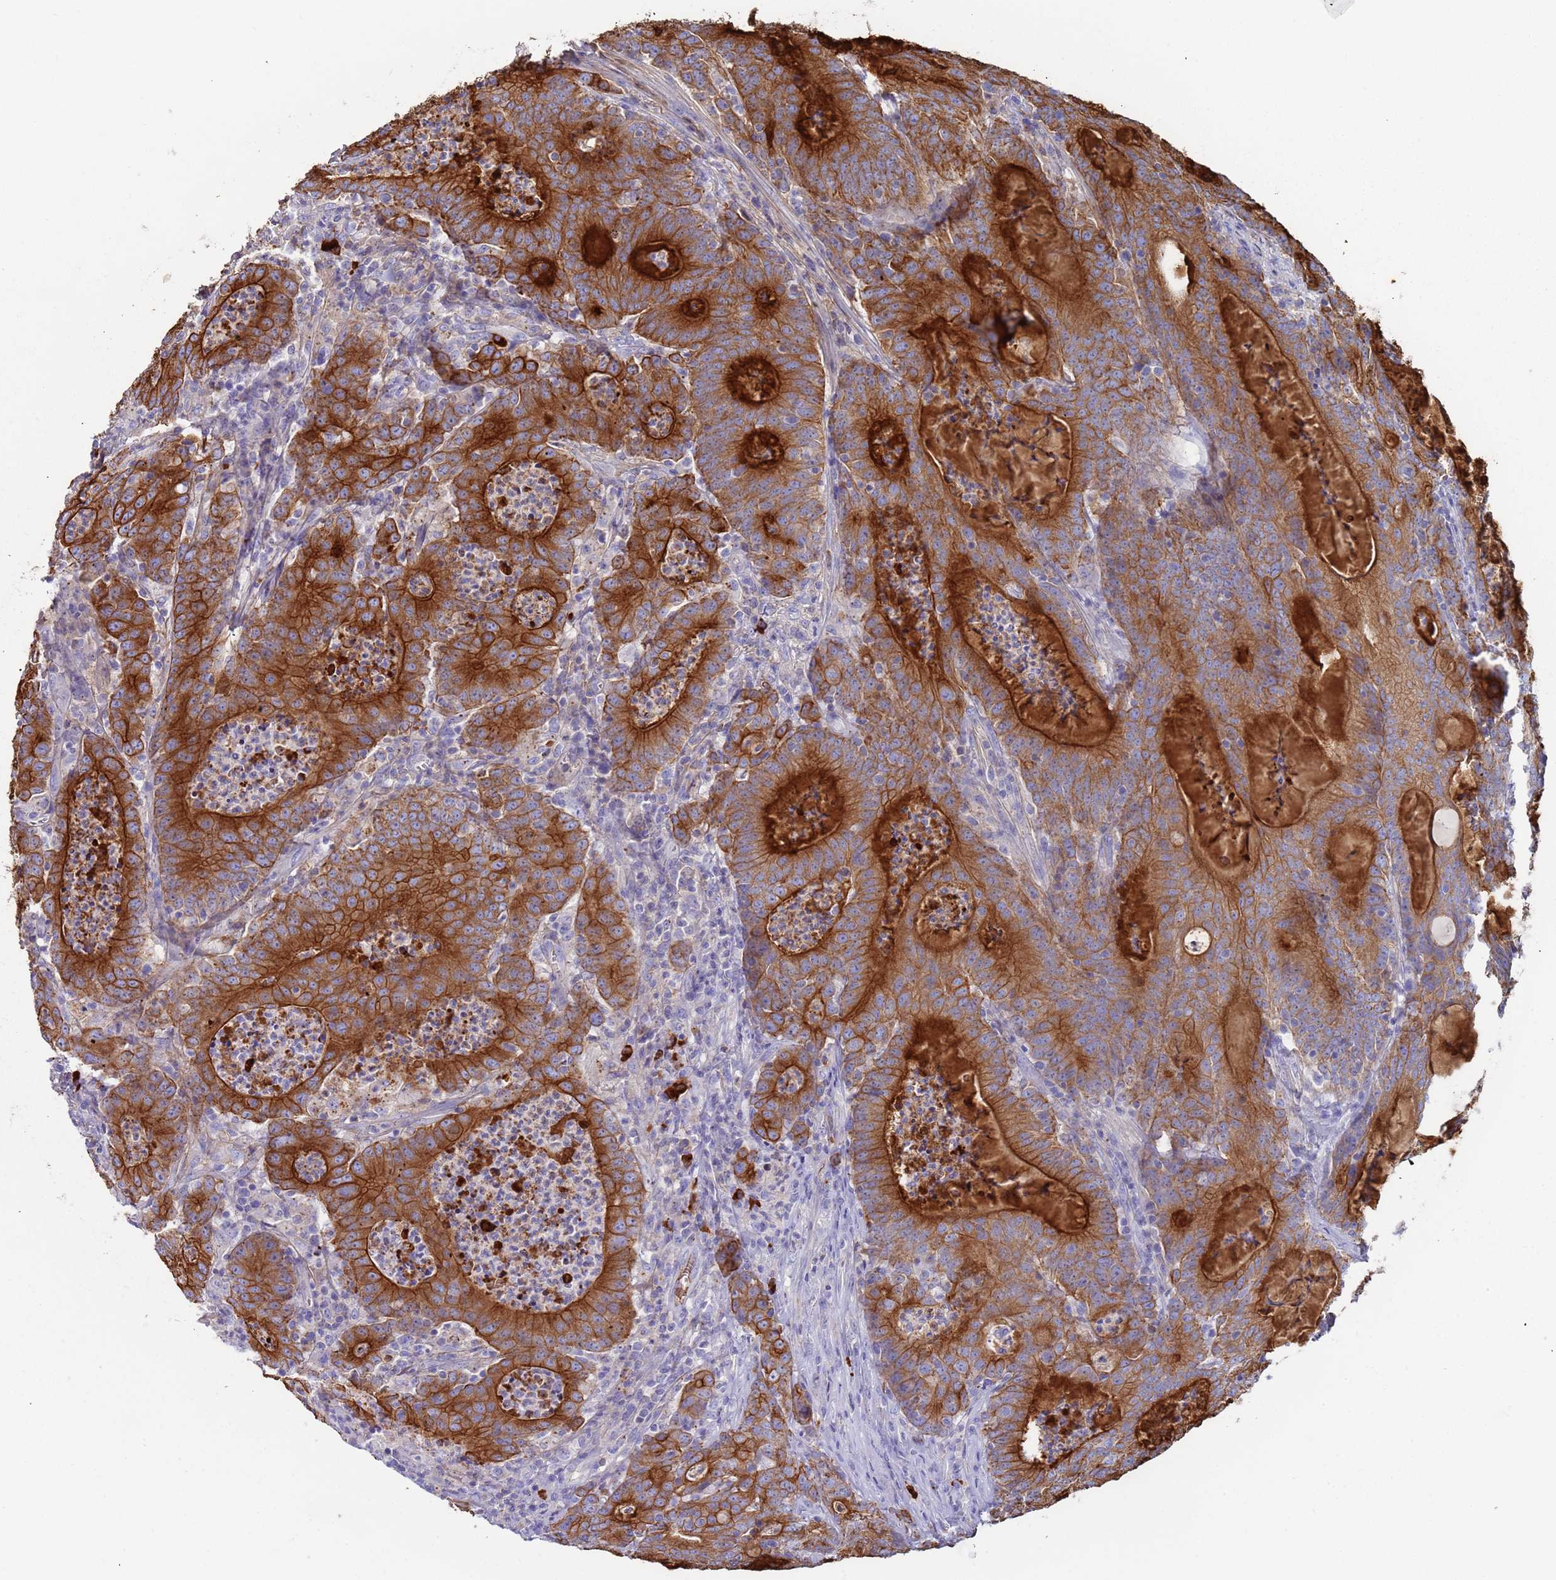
{"staining": {"intensity": "strong", "quantity": ">75%", "location": "cytoplasmic/membranous"}, "tissue": "colorectal cancer", "cell_type": "Tumor cells", "image_type": "cancer", "snomed": [{"axis": "morphology", "description": "Adenocarcinoma, NOS"}, {"axis": "topography", "description": "Colon"}], "caption": "Adenocarcinoma (colorectal) stained for a protein (brown) exhibits strong cytoplasmic/membranous positive staining in about >75% of tumor cells.", "gene": "CYSLTR2", "patient": {"sex": "male", "age": 83}}